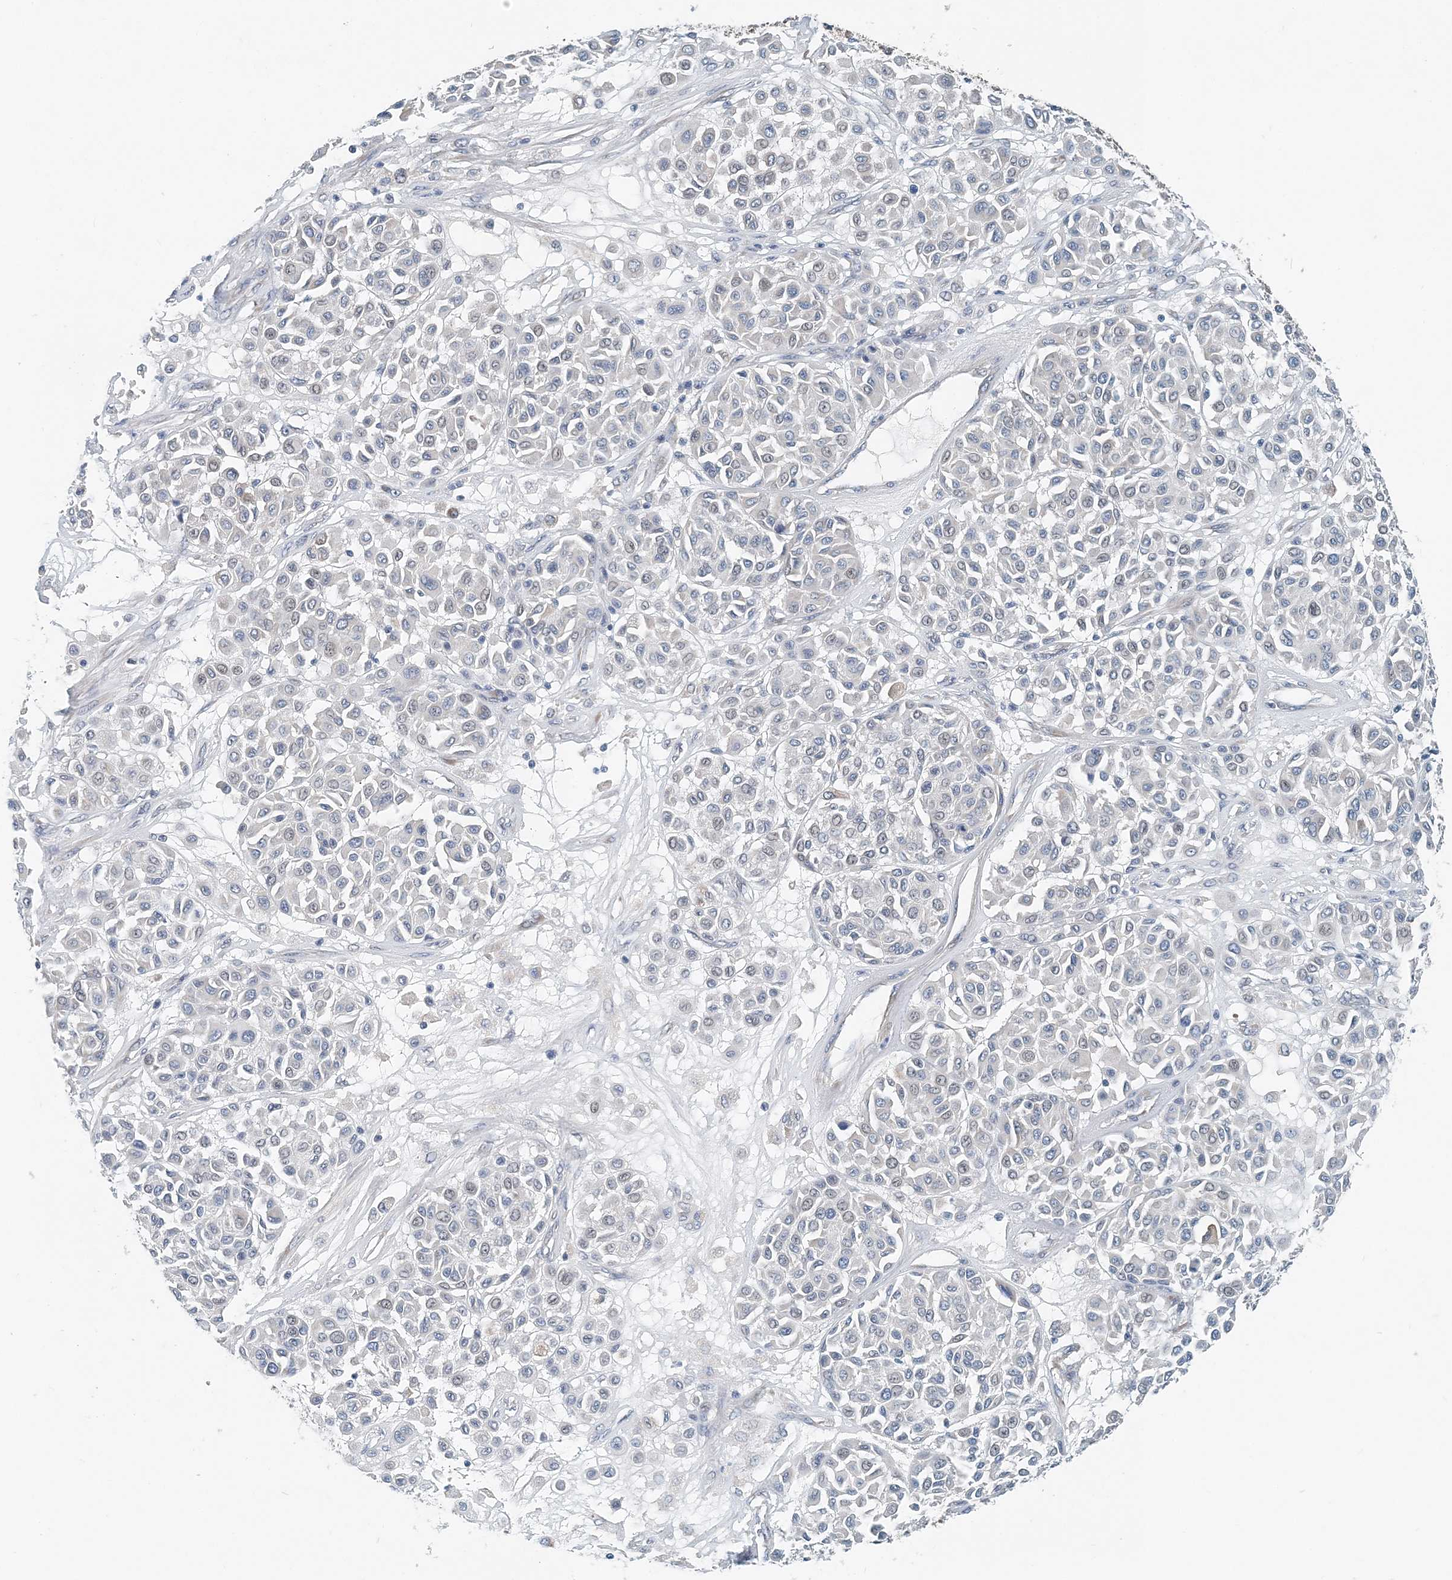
{"staining": {"intensity": "negative", "quantity": "none", "location": "none"}, "tissue": "melanoma", "cell_type": "Tumor cells", "image_type": "cancer", "snomed": [{"axis": "morphology", "description": "Malignant melanoma, Metastatic site"}, {"axis": "topography", "description": "Soft tissue"}], "caption": "This is a image of immunohistochemistry (IHC) staining of melanoma, which shows no expression in tumor cells.", "gene": "EEF1A2", "patient": {"sex": "male", "age": 41}}